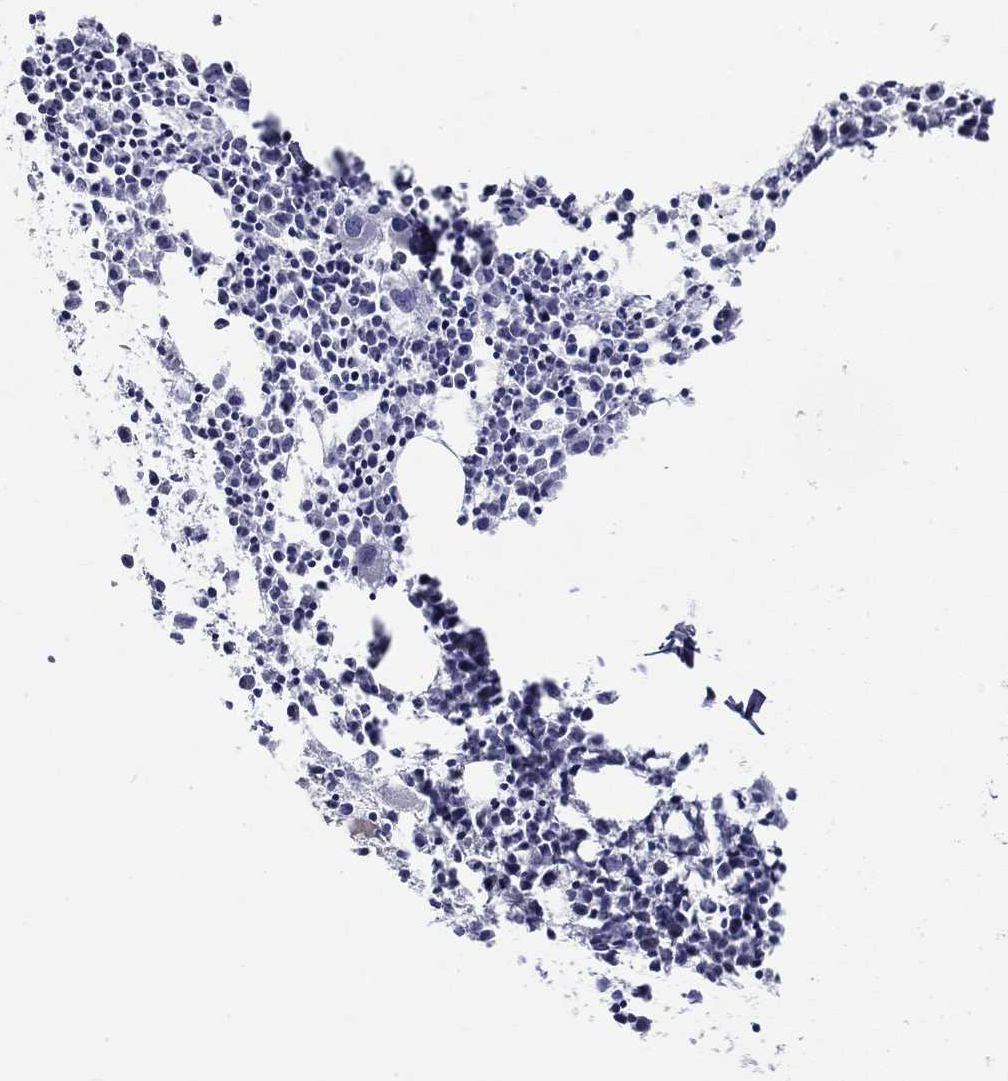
{"staining": {"intensity": "negative", "quantity": "none", "location": "none"}, "tissue": "bone marrow", "cell_type": "Hematopoietic cells", "image_type": "normal", "snomed": [{"axis": "morphology", "description": "Normal tissue, NOS"}, {"axis": "morphology", "description": "Inflammation, NOS"}, {"axis": "topography", "description": "Bone marrow"}], "caption": "High magnification brightfield microscopy of normal bone marrow stained with DAB (brown) and counterstained with hematoxylin (blue): hematopoietic cells show no significant staining. (IHC, brightfield microscopy, high magnification).", "gene": "CPLX4", "patient": {"sex": "male", "age": 3}}